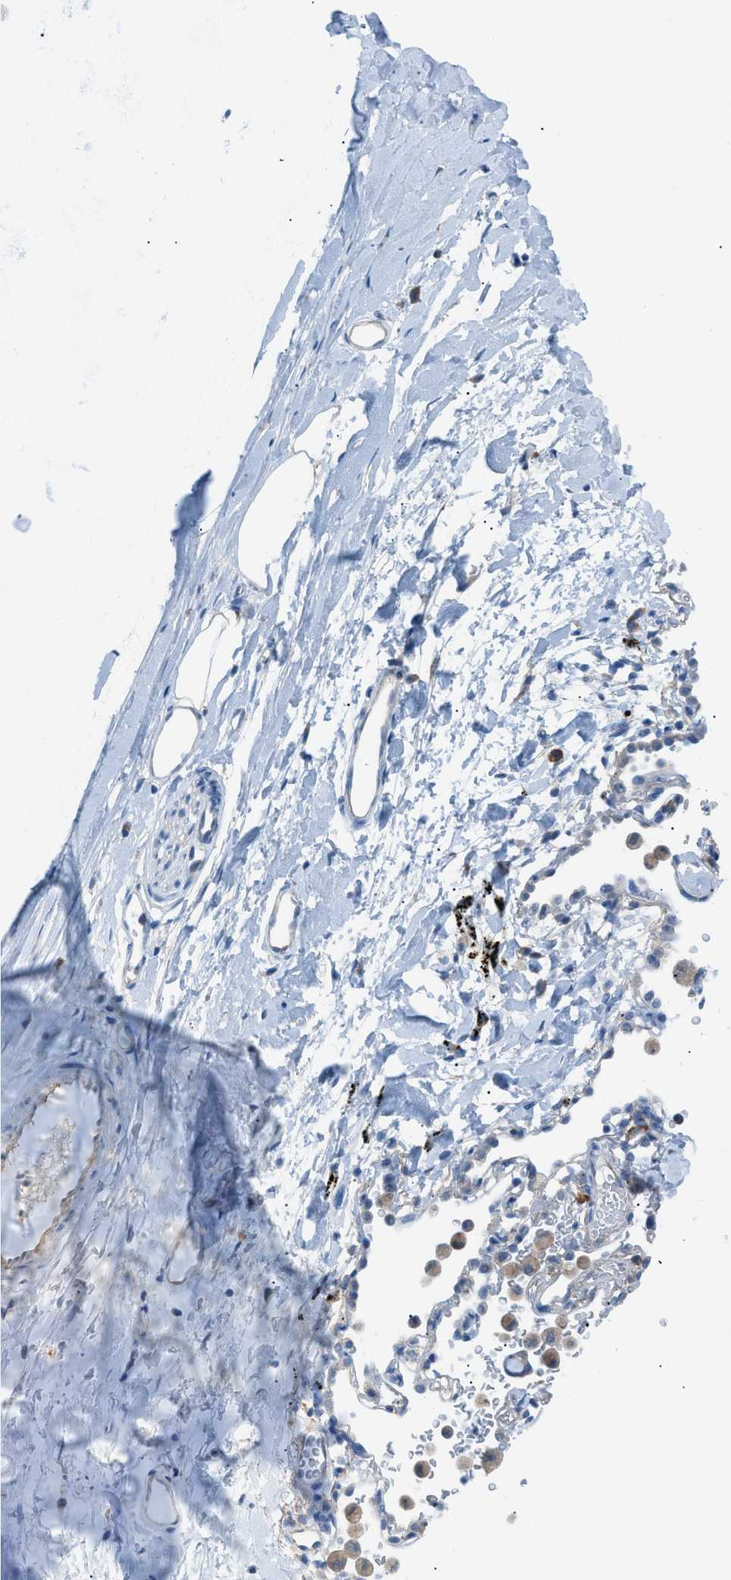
{"staining": {"intensity": "negative", "quantity": "none", "location": "none"}, "tissue": "adipose tissue", "cell_type": "Adipocytes", "image_type": "normal", "snomed": [{"axis": "morphology", "description": "Normal tissue, NOS"}, {"axis": "topography", "description": "Cartilage tissue"}, {"axis": "topography", "description": "Bronchus"}], "caption": "Immunohistochemistry (IHC) micrograph of unremarkable adipose tissue stained for a protein (brown), which exhibits no staining in adipocytes. (DAB immunohistochemistry with hematoxylin counter stain).", "gene": "HEG1", "patient": {"sex": "female", "age": 53}}